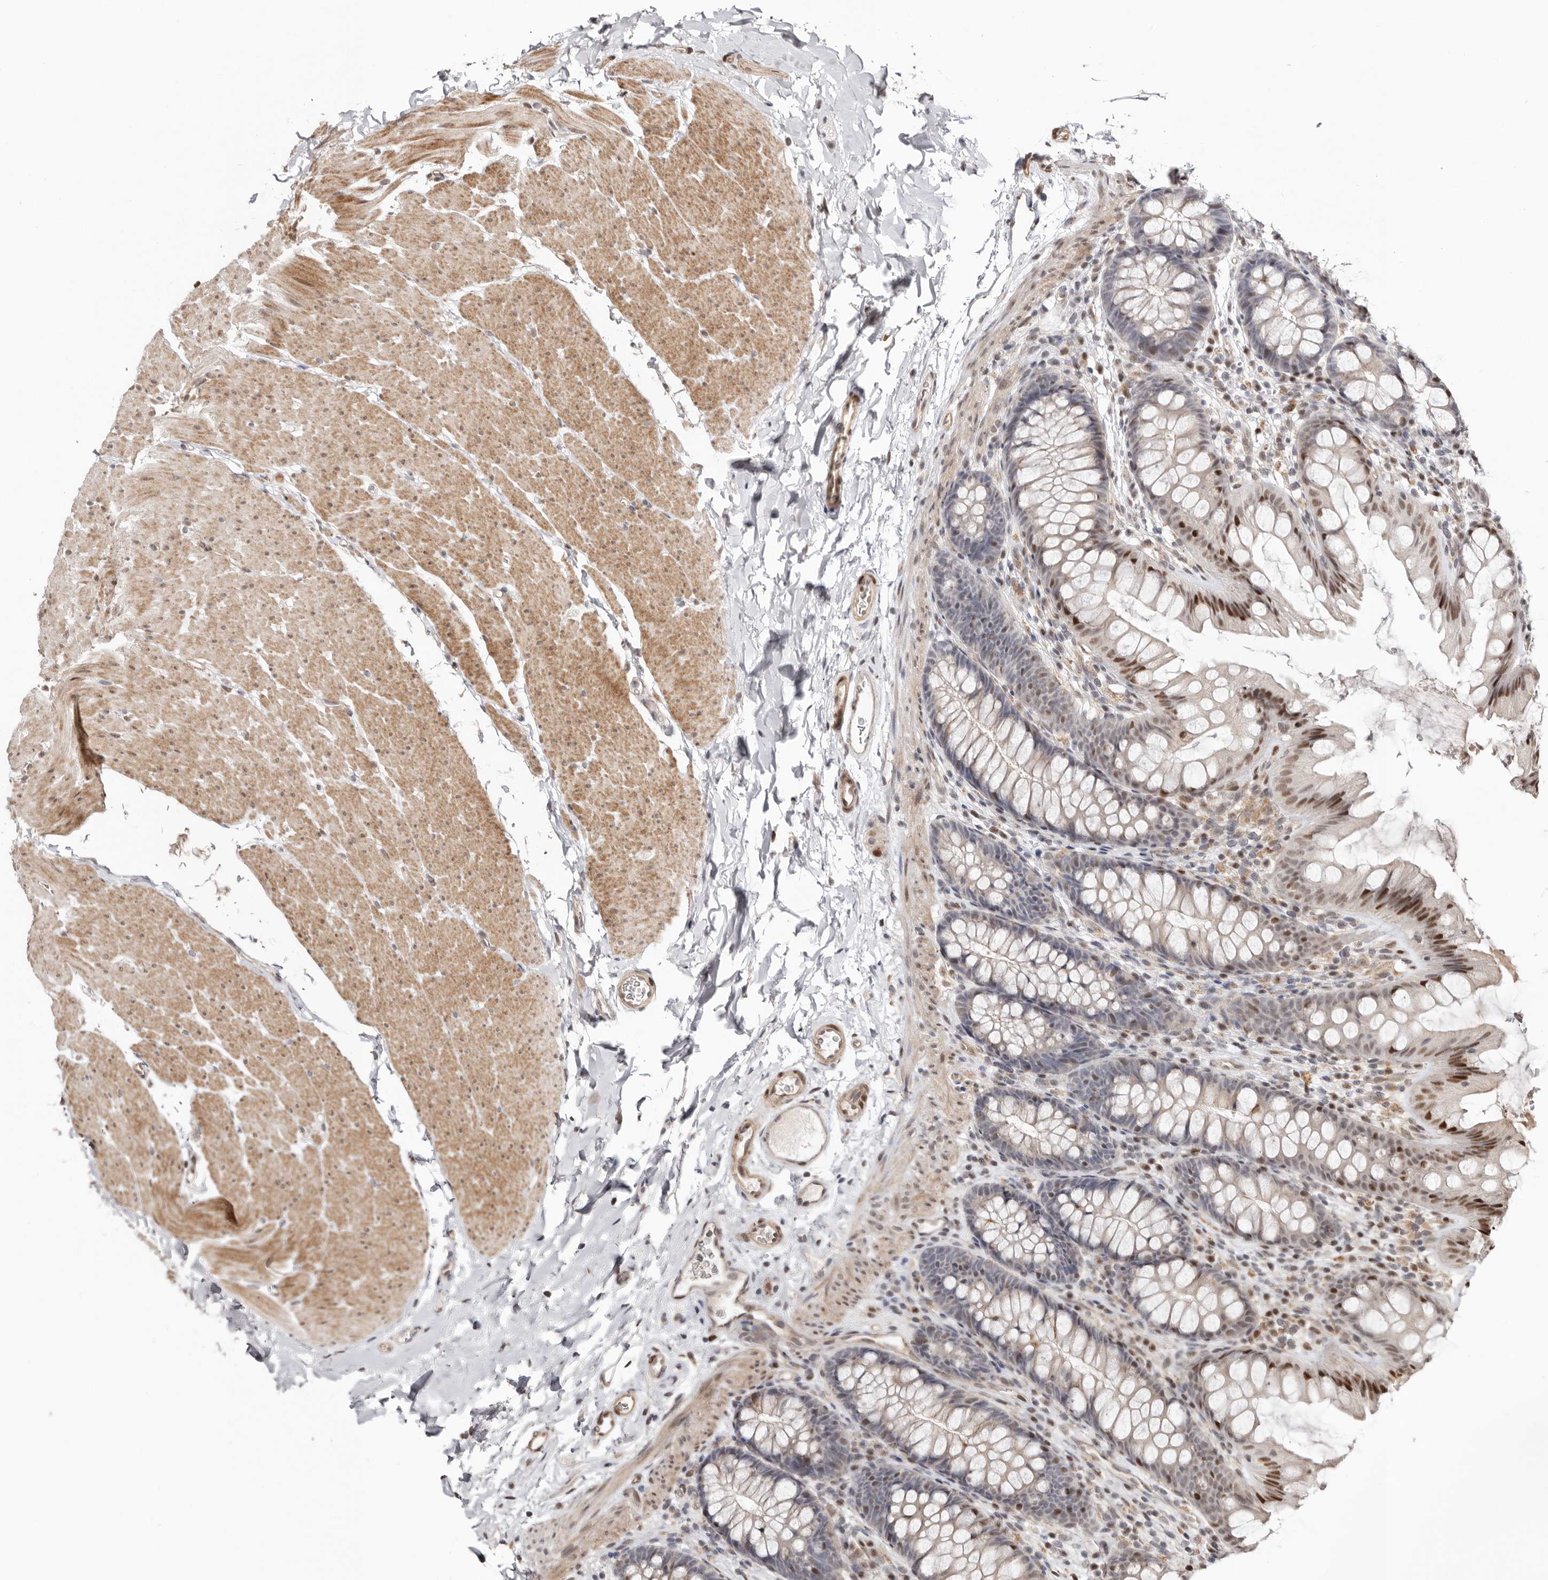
{"staining": {"intensity": "moderate", "quantity": ">75%", "location": "cytoplasmic/membranous,nuclear"}, "tissue": "colon", "cell_type": "Endothelial cells", "image_type": "normal", "snomed": [{"axis": "morphology", "description": "Normal tissue, NOS"}, {"axis": "topography", "description": "Colon"}], "caption": "A high-resolution image shows IHC staining of normal colon, which displays moderate cytoplasmic/membranous,nuclear expression in approximately >75% of endothelial cells.", "gene": "SMAD7", "patient": {"sex": "female", "age": 62}}